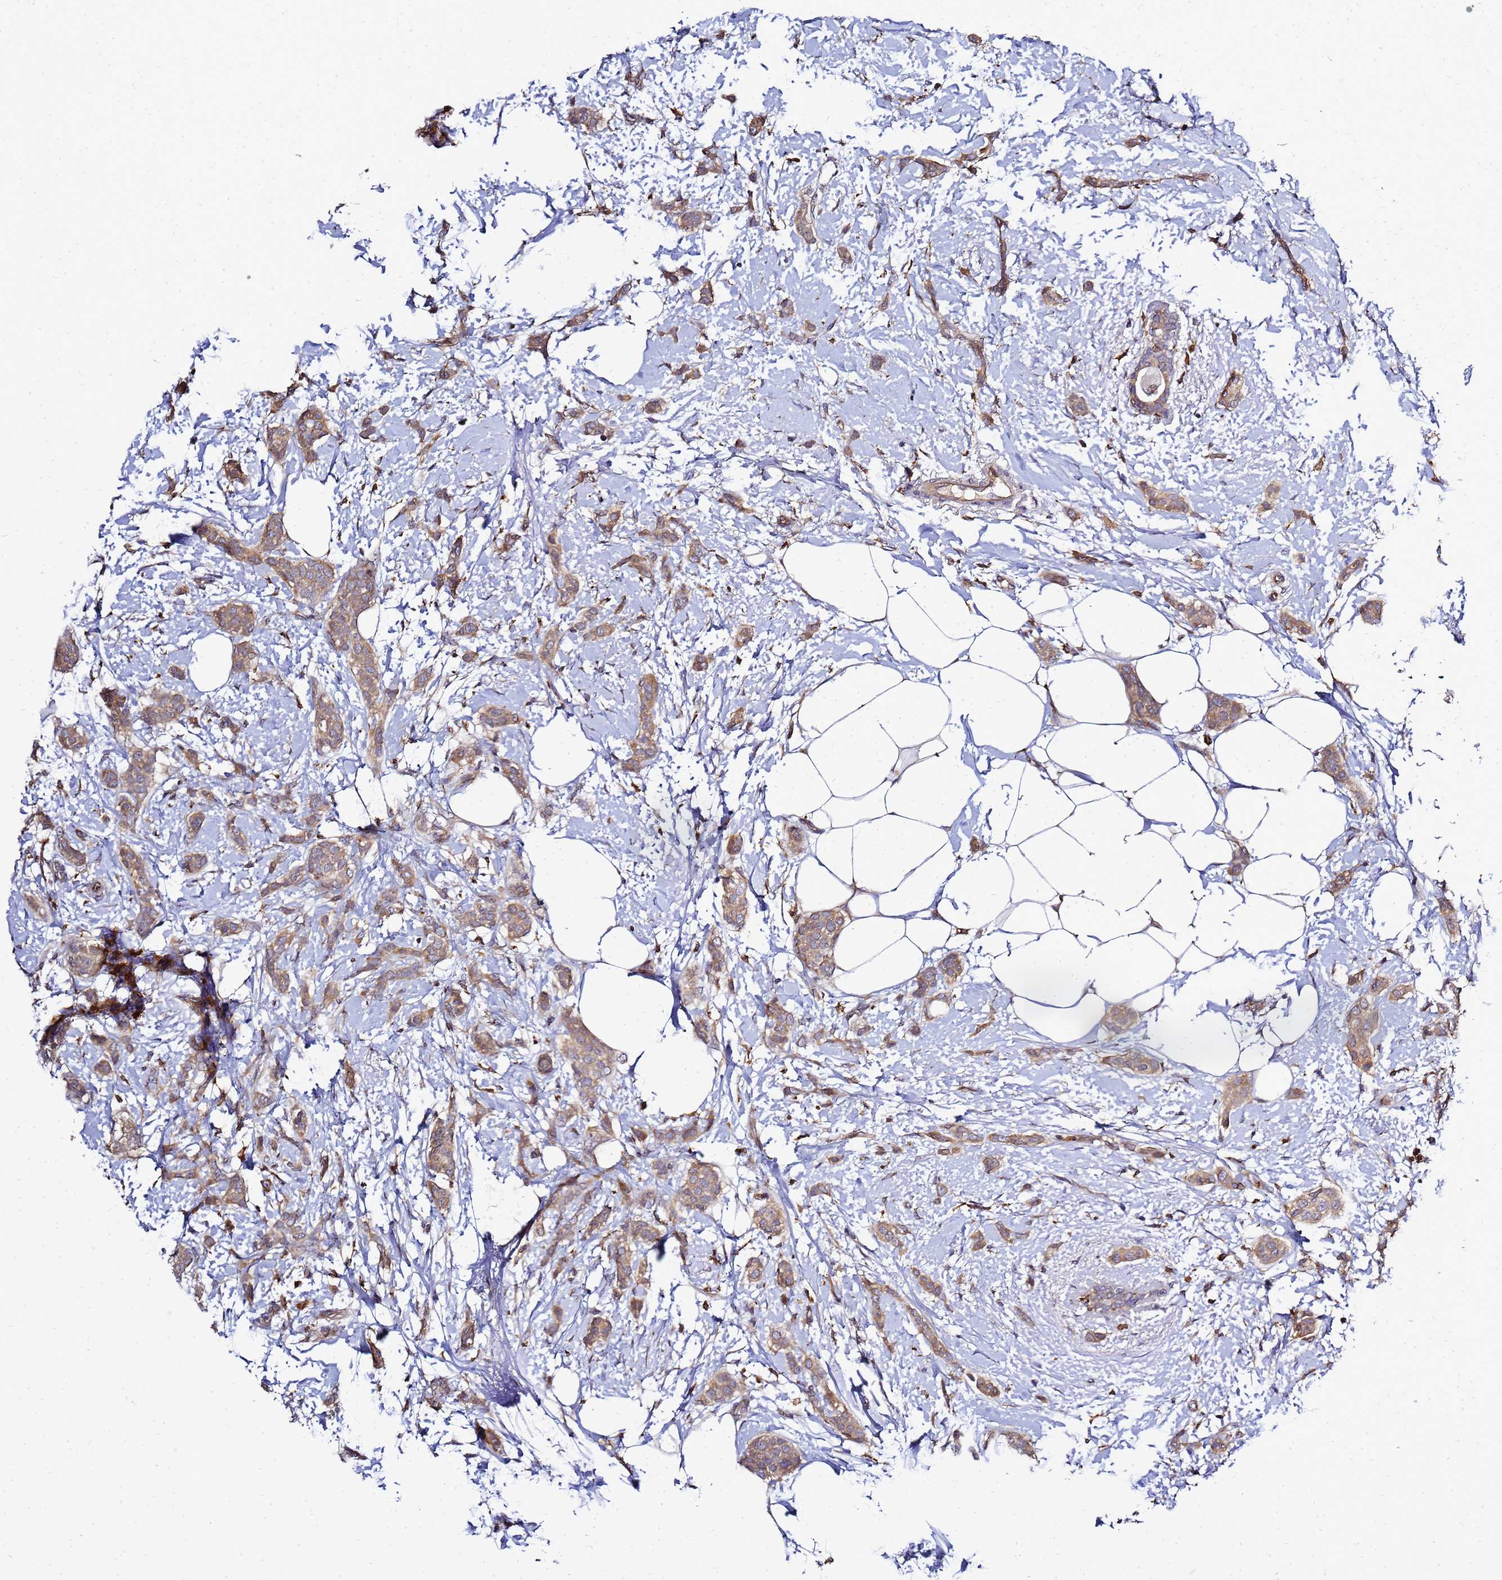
{"staining": {"intensity": "moderate", "quantity": ">75%", "location": "cytoplasmic/membranous"}, "tissue": "breast cancer", "cell_type": "Tumor cells", "image_type": "cancer", "snomed": [{"axis": "morphology", "description": "Duct carcinoma"}, {"axis": "topography", "description": "Breast"}], "caption": "Protein expression analysis of human breast cancer (intraductal carcinoma) reveals moderate cytoplasmic/membranous staining in about >75% of tumor cells.", "gene": "ADPGK", "patient": {"sex": "female", "age": 72}}